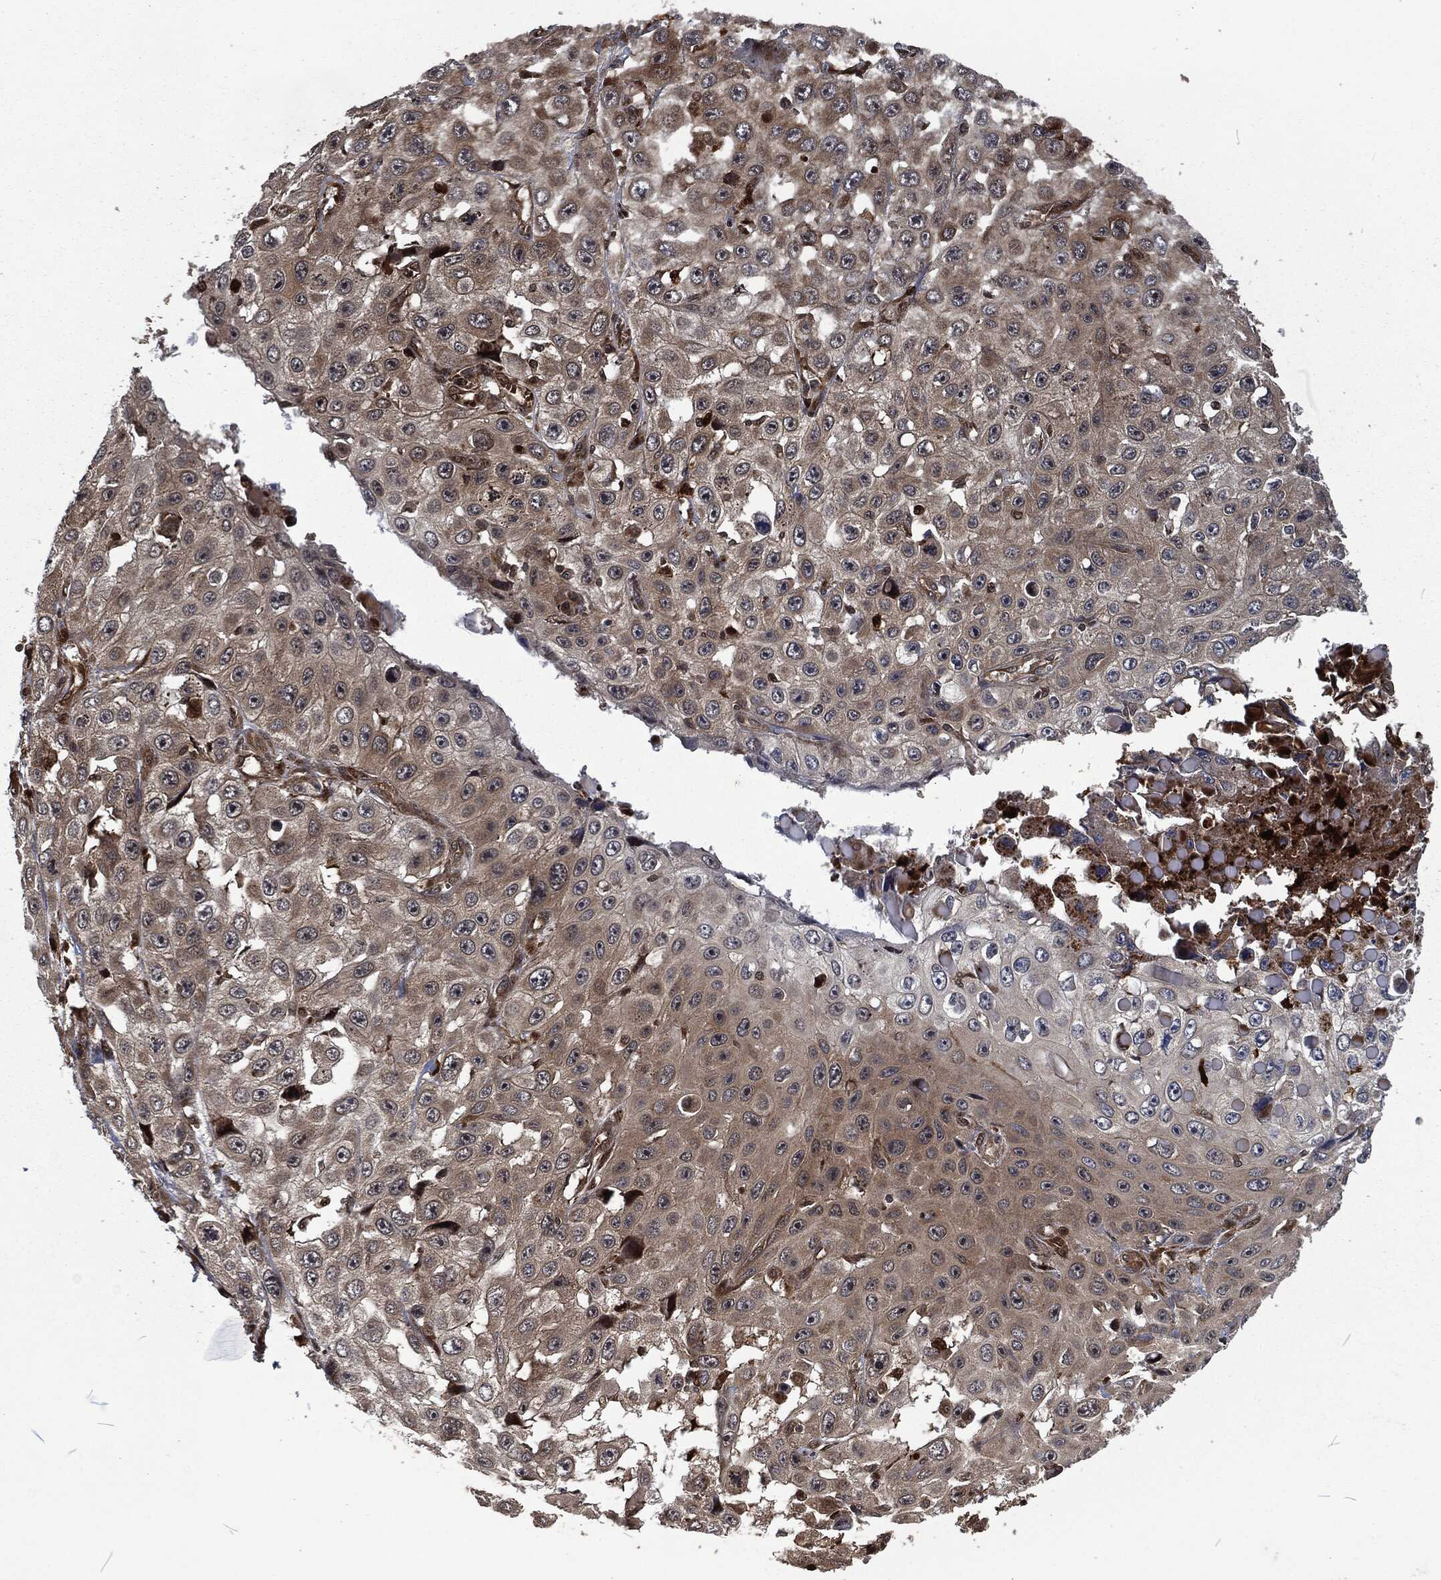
{"staining": {"intensity": "negative", "quantity": "none", "location": "none"}, "tissue": "skin cancer", "cell_type": "Tumor cells", "image_type": "cancer", "snomed": [{"axis": "morphology", "description": "Squamous cell carcinoma, NOS"}, {"axis": "topography", "description": "Skin"}], "caption": "DAB immunohistochemical staining of skin squamous cell carcinoma reveals no significant positivity in tumor cells.", "gene": "CMPK2", "patient": {"sex": "male", "age": 82}}